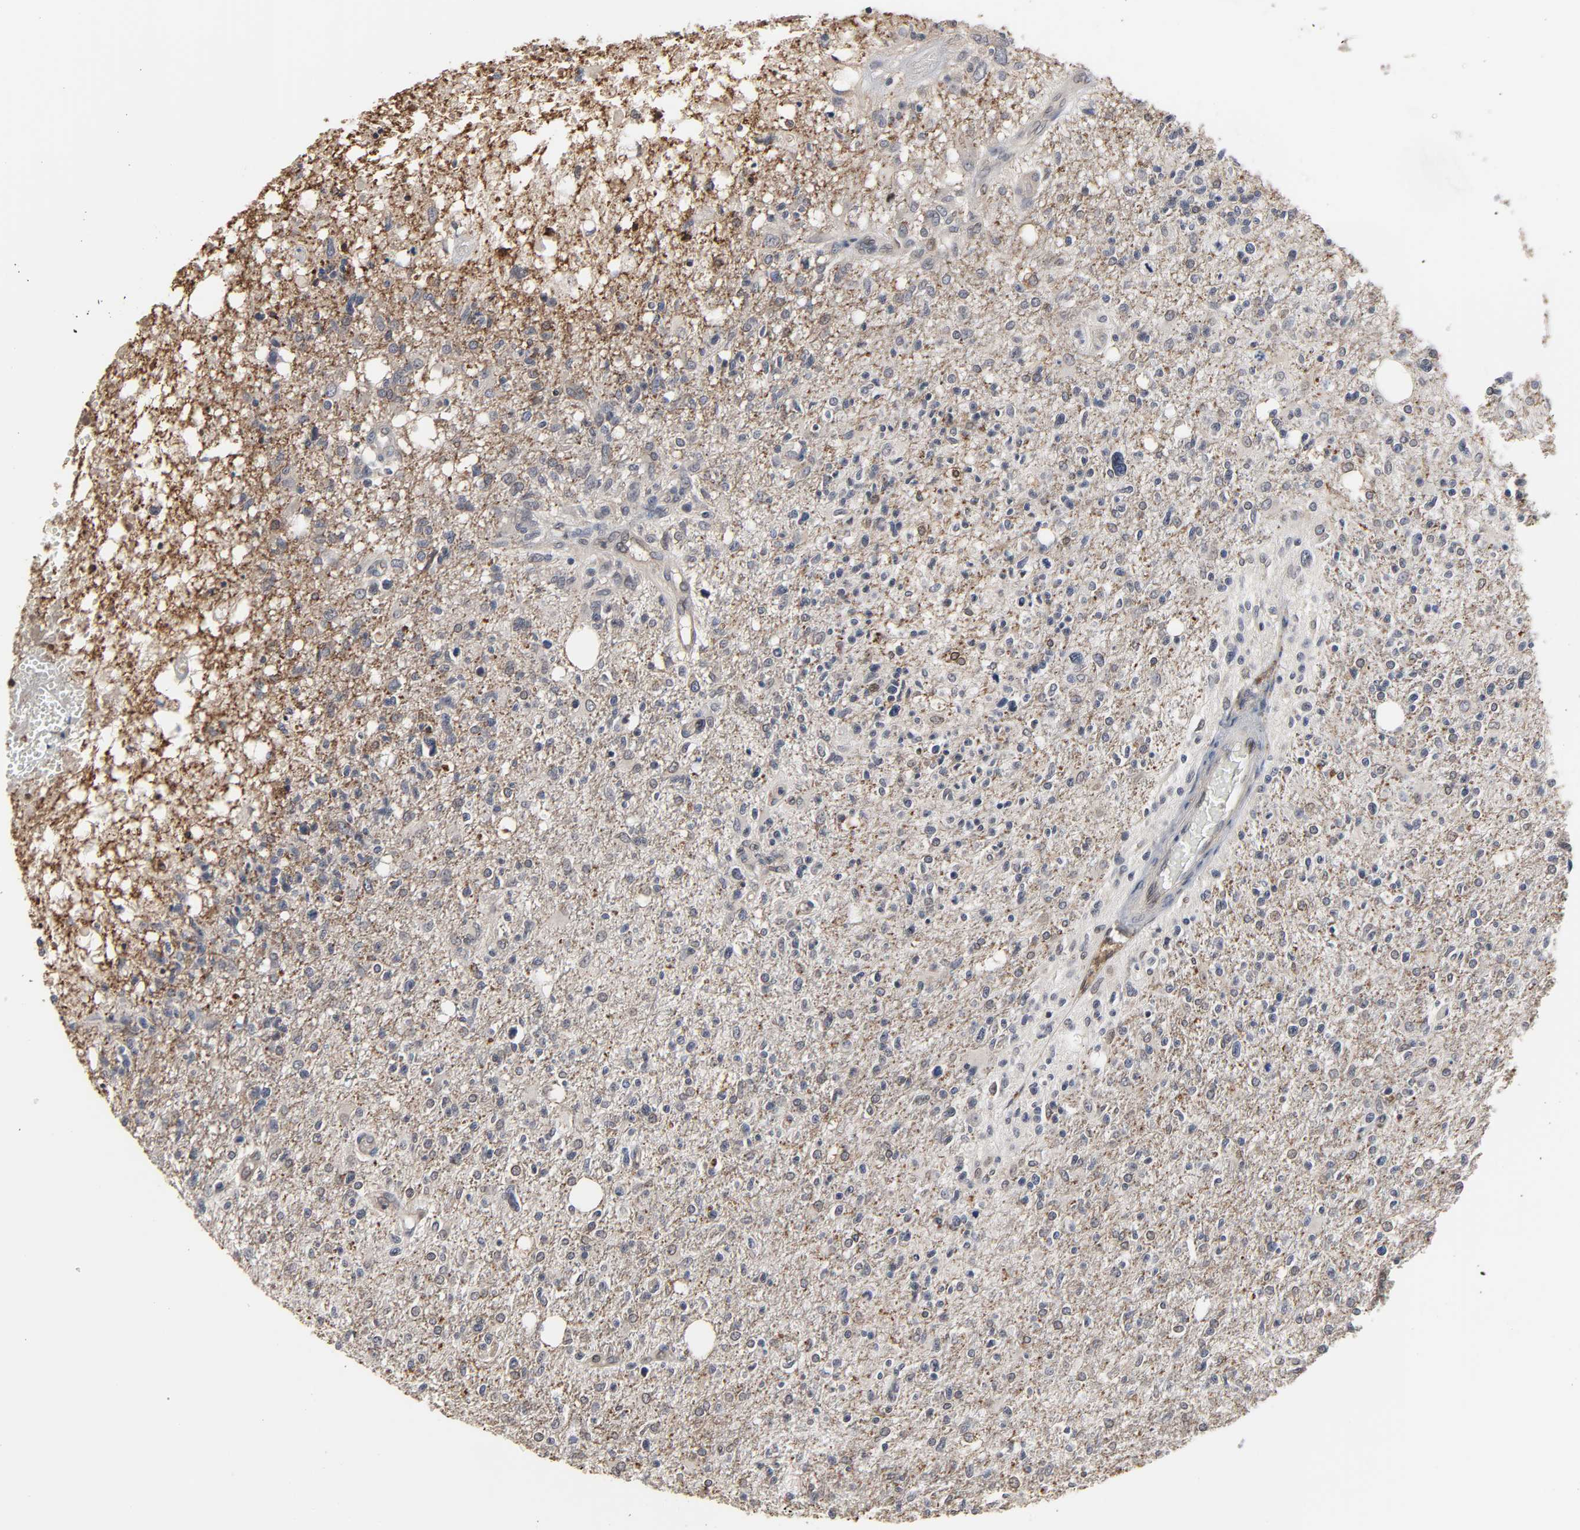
{"staining": {"intensity": "negative", "quantity": "none", "location": "none"}, "tissue": "glioma", "cell_type": "Tumor cells", "image_type": "cancer", "snomed": [{"axis": "morphology", "description": "Glioma, malignant, High grade"}, {"axis": "topography", "description": "Cerebral cortex"}], "caption": "Tumor cells are negative for brown protein staining in malignant glioma (high-grade).", "gene": "CCDC175", "patient": {"sex": "male", "age": 76}}